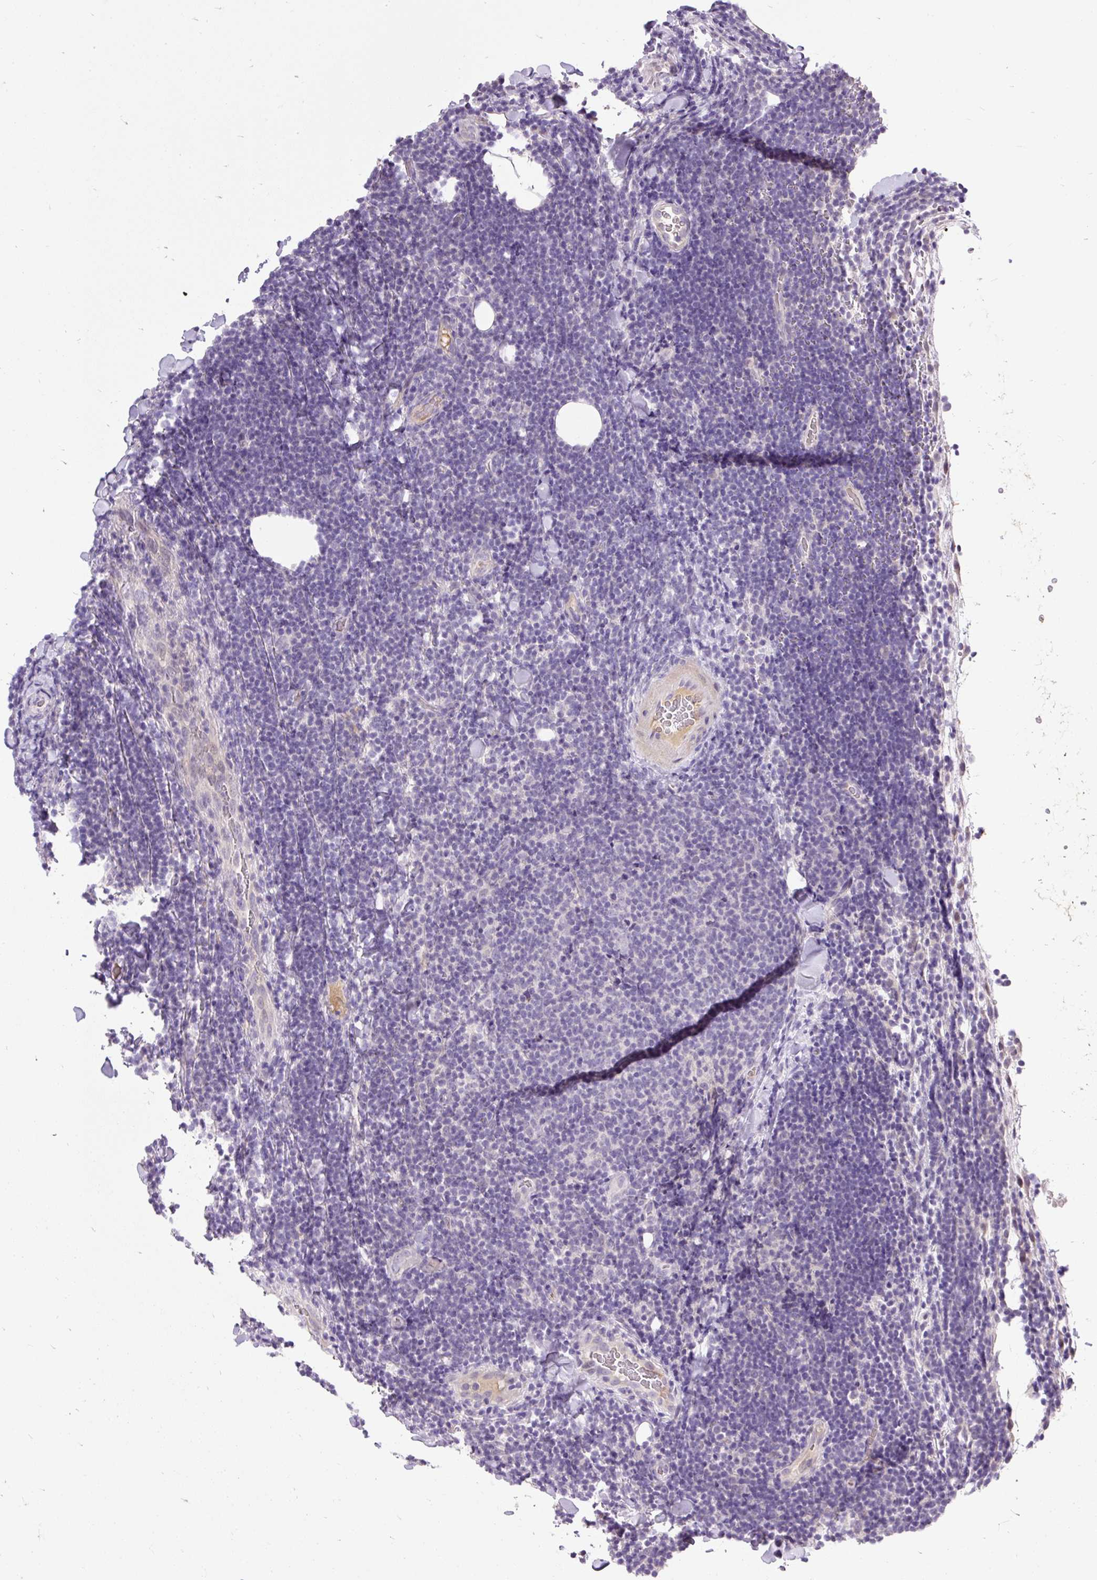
{"staining": {"intensity": "negative", "quantity": "none", "location": "none"}, "tissue": "lymphoma", "cell_type": "Tumor cells", "image_type": "cancer", "snomed": [{"axis": "morphology", "description": "Malignant lymphoma, non-Hodgkin's type, Low grade"}, {"axis": "topography", "description": "Lymph node"}], "caption": "IHC of human low-grade malignant lymphoma, non-Hodgkin's type shows no expression in tumor cells.", "gene": "KRTAP20-3", "patient": {"sex": "male", "age": 66}}